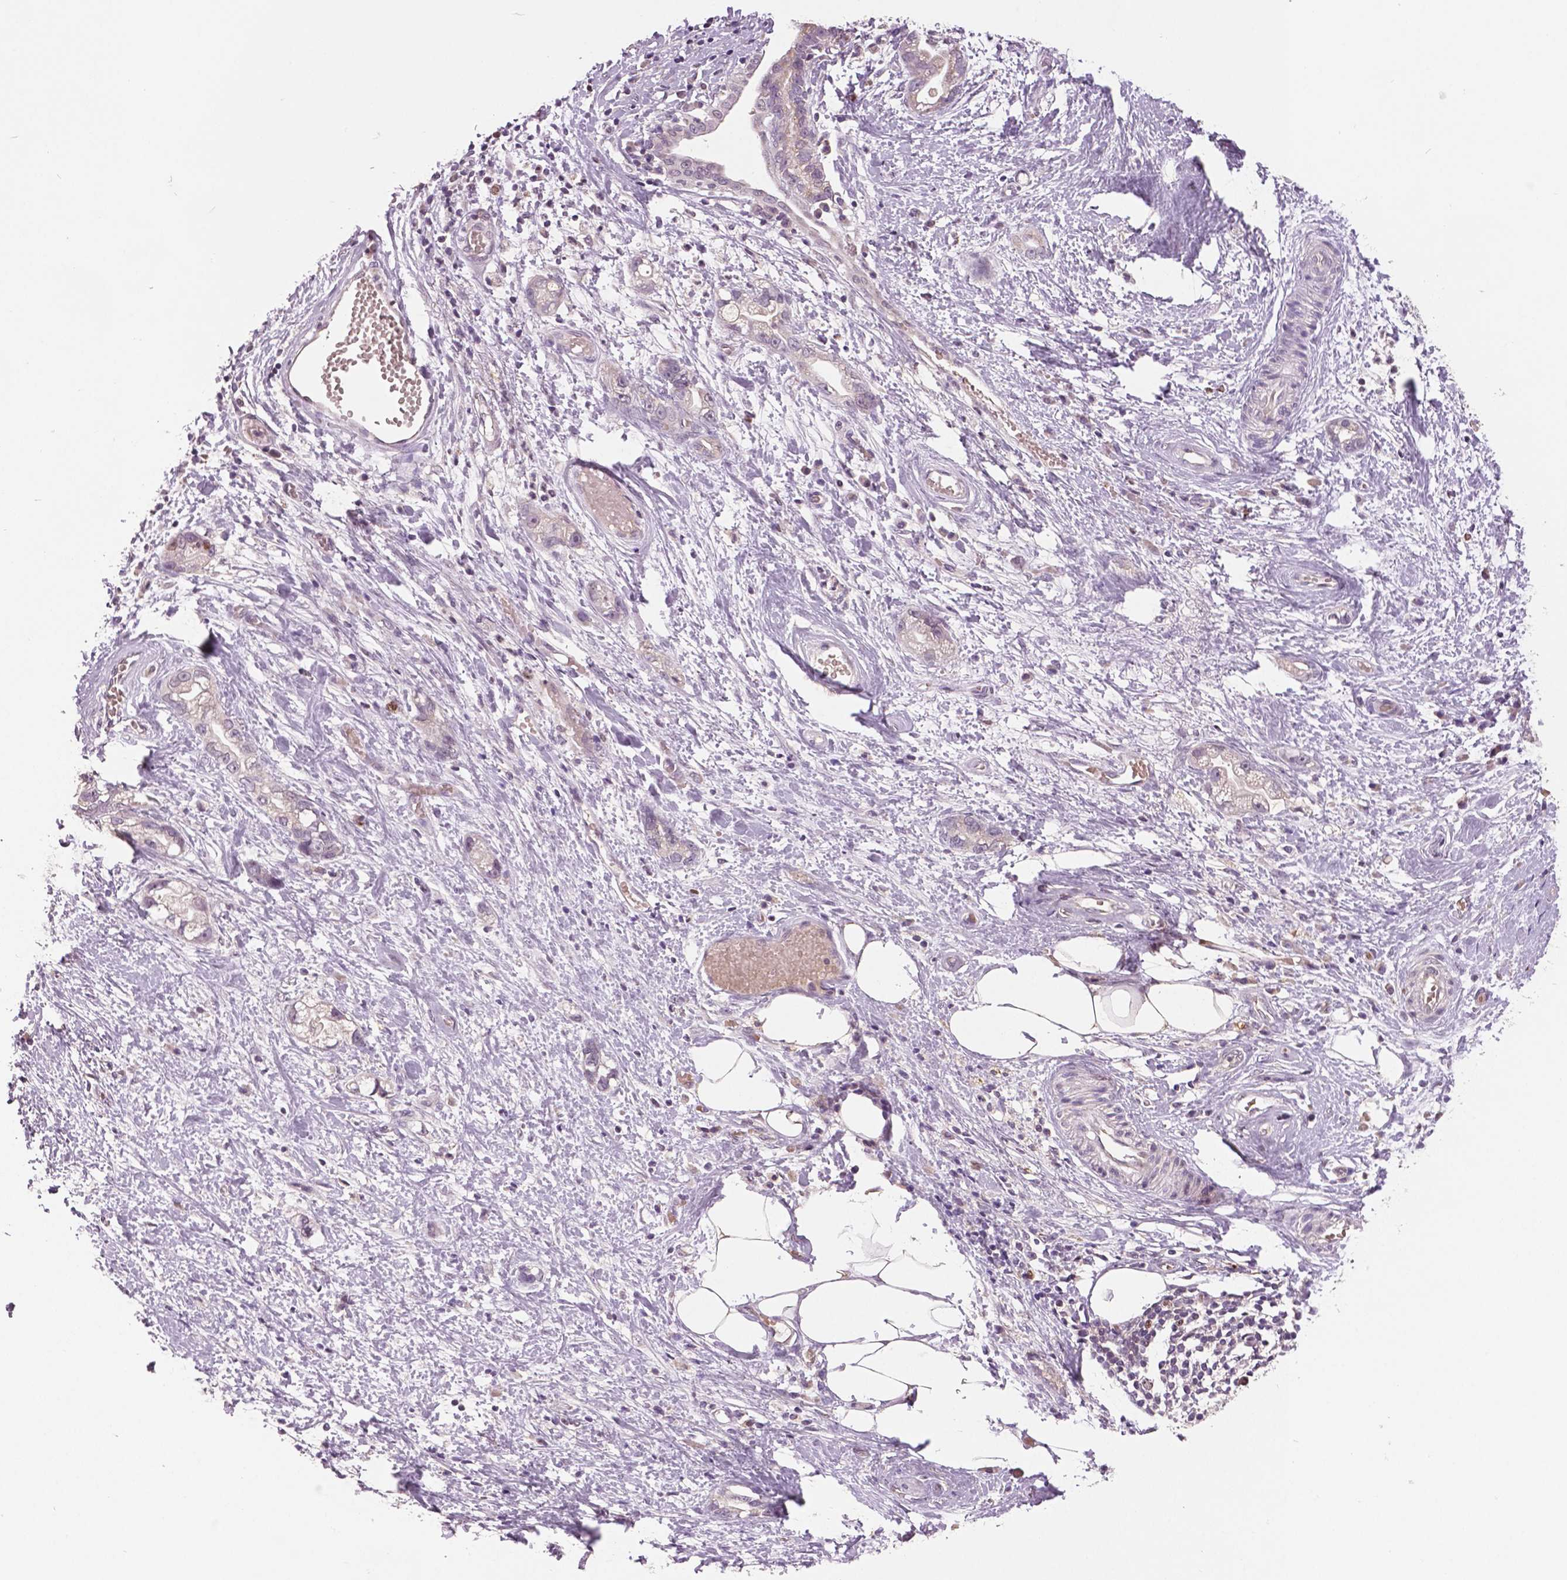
{"staining": {"intensity": "negative", "quantity": "none", "location": "none"}, "tissue": "stomach cancer", "cell_type": "Tumor cells", "image_type": "cancer", "snomed": [{"axis": "morphology", "description": "Adenocarcinoma, NOS"}, {"axis": "topography", "description": "Stomach"}], "caption": "This is a image of immunohistochemistry (IHC) staining of stomach cancer, which shows no staining in tumor cells.", "gene": "MKI67", "patient": {"sex": "male", "age": 55}}